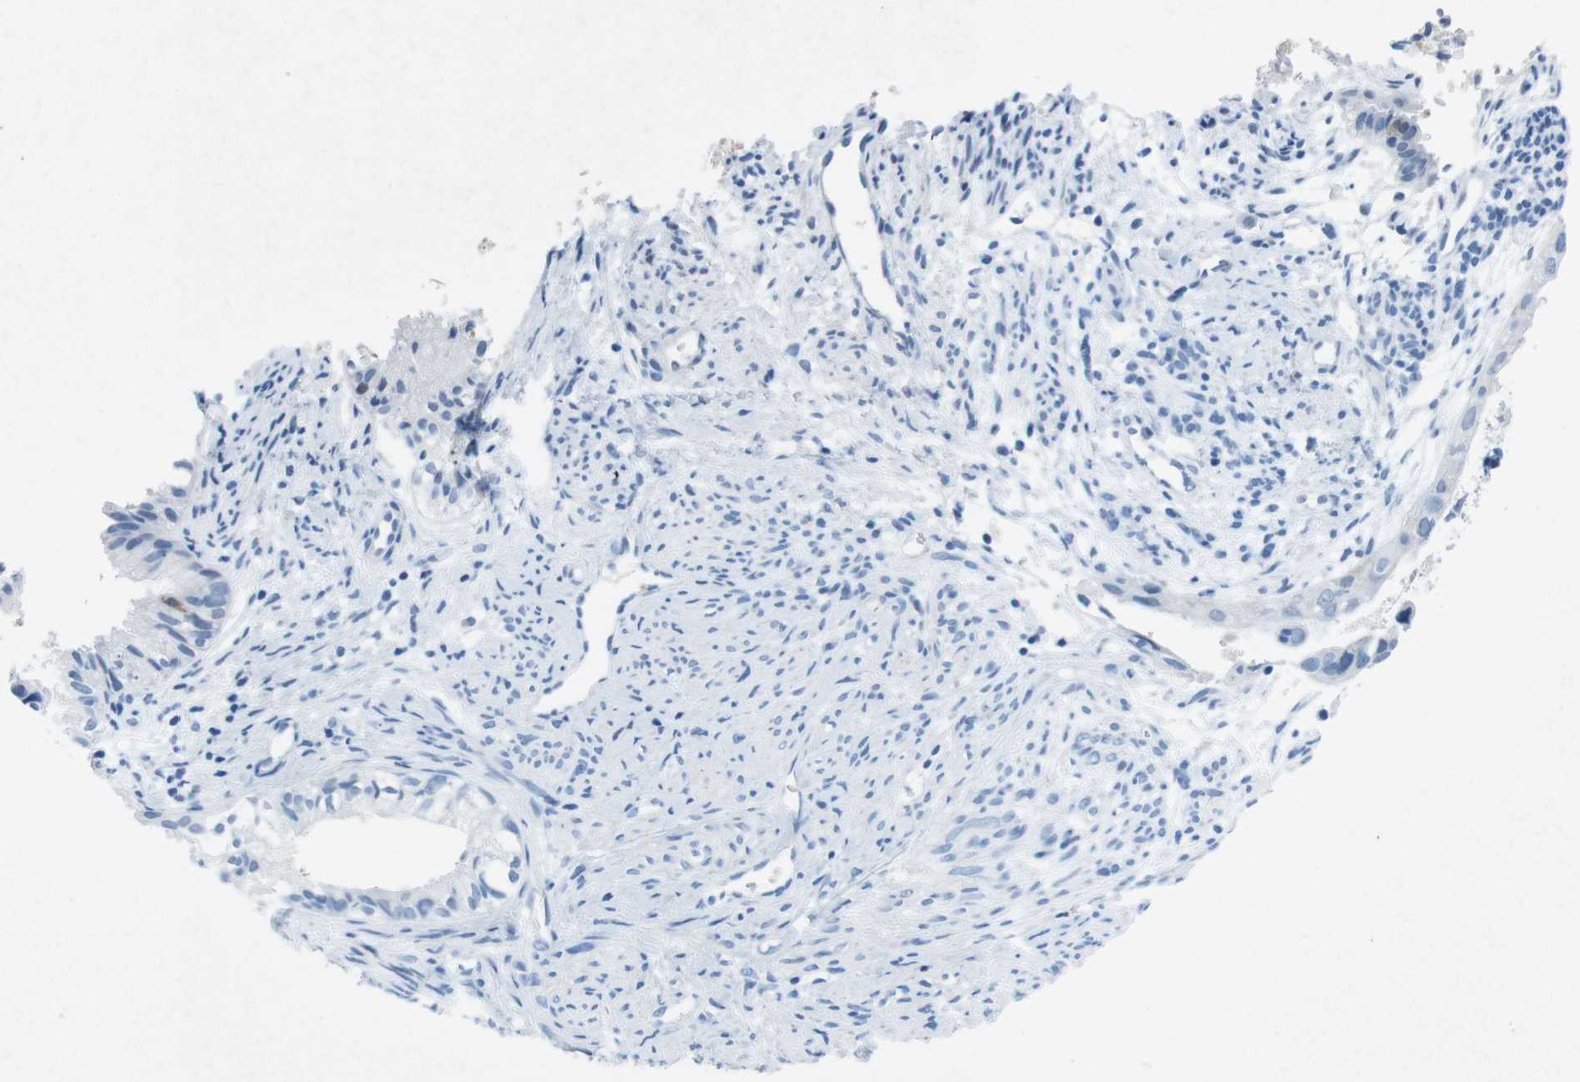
{"staining": {"intensity": "negative", "quantity": "none", "location": "none"}, "tissue": "cervical cancer", "cell_type": "Tumor cells", "image_type": "cancer", "snomed": [{"axis": "morphology", "description": "Normal tissue, NOS"}, {"axis": "morphology", "description": "Adenocarcinoma, NOS"}, {"axis": "topography", "description": "Cervix"}, {"axis": "topography", "description": "Endometrium"}], "caption": "High power microscopy histopathology image of an immunohistochemistry (IHC) image of cervical cancer (adenocarcinoma), revealing no significant expression in tumor cells.", "gene": "CTAG1B", "patient": {"sex": "female", "age": 86}}